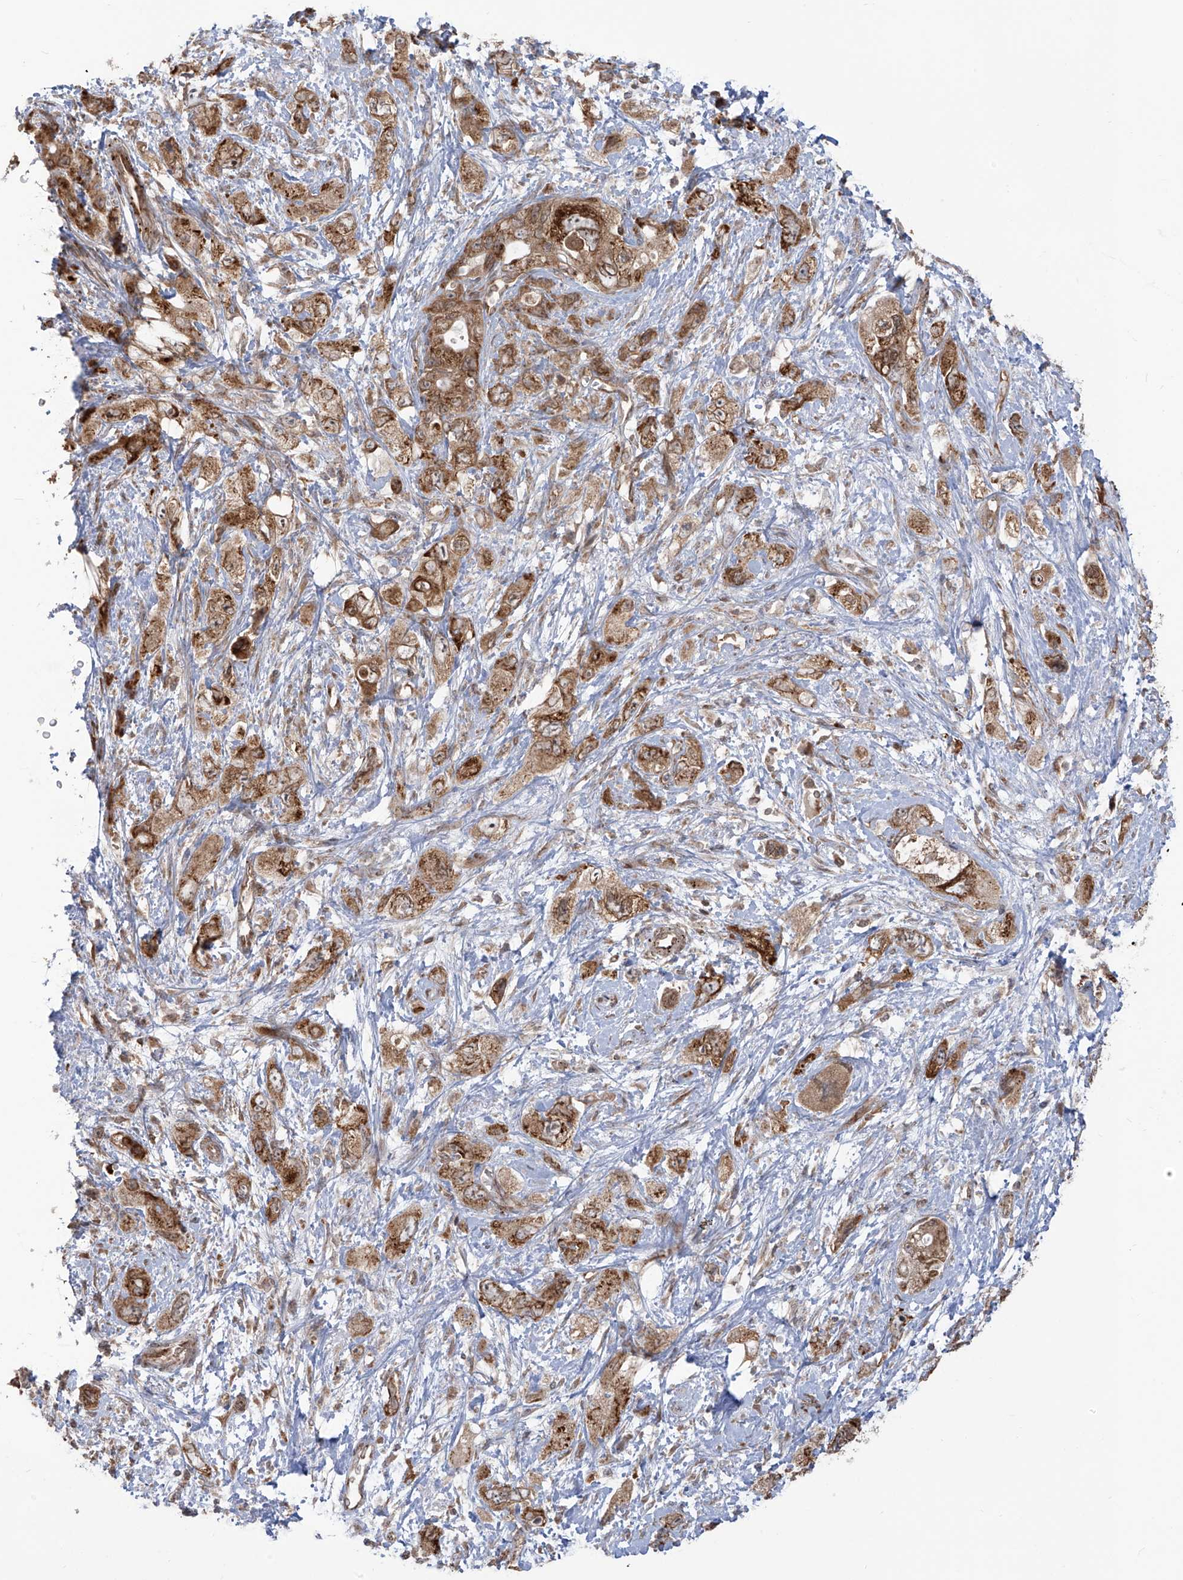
{"staining": {"intensity": "moderate", "quantity": ">75%", "location": "cytoplasmic/membranous"}, "tissue": "pancreatic cancer", "cell_type": "Tumor cells", "image_type": "cancer", "snomed": [{"axis": "morphology", "description": "Adenocarcinoma, NOS"}, {"axis": "topography", "description": "Pancreas"}], "caption": "Pancreatic cancer tissue shows moderate cytoplasmic/membranous positivity in approximately >75% of tumor cells, visualized by immunohistochemistry.", "gene": "TRIM67", "patient": {"sex": "female", "age": 73}}